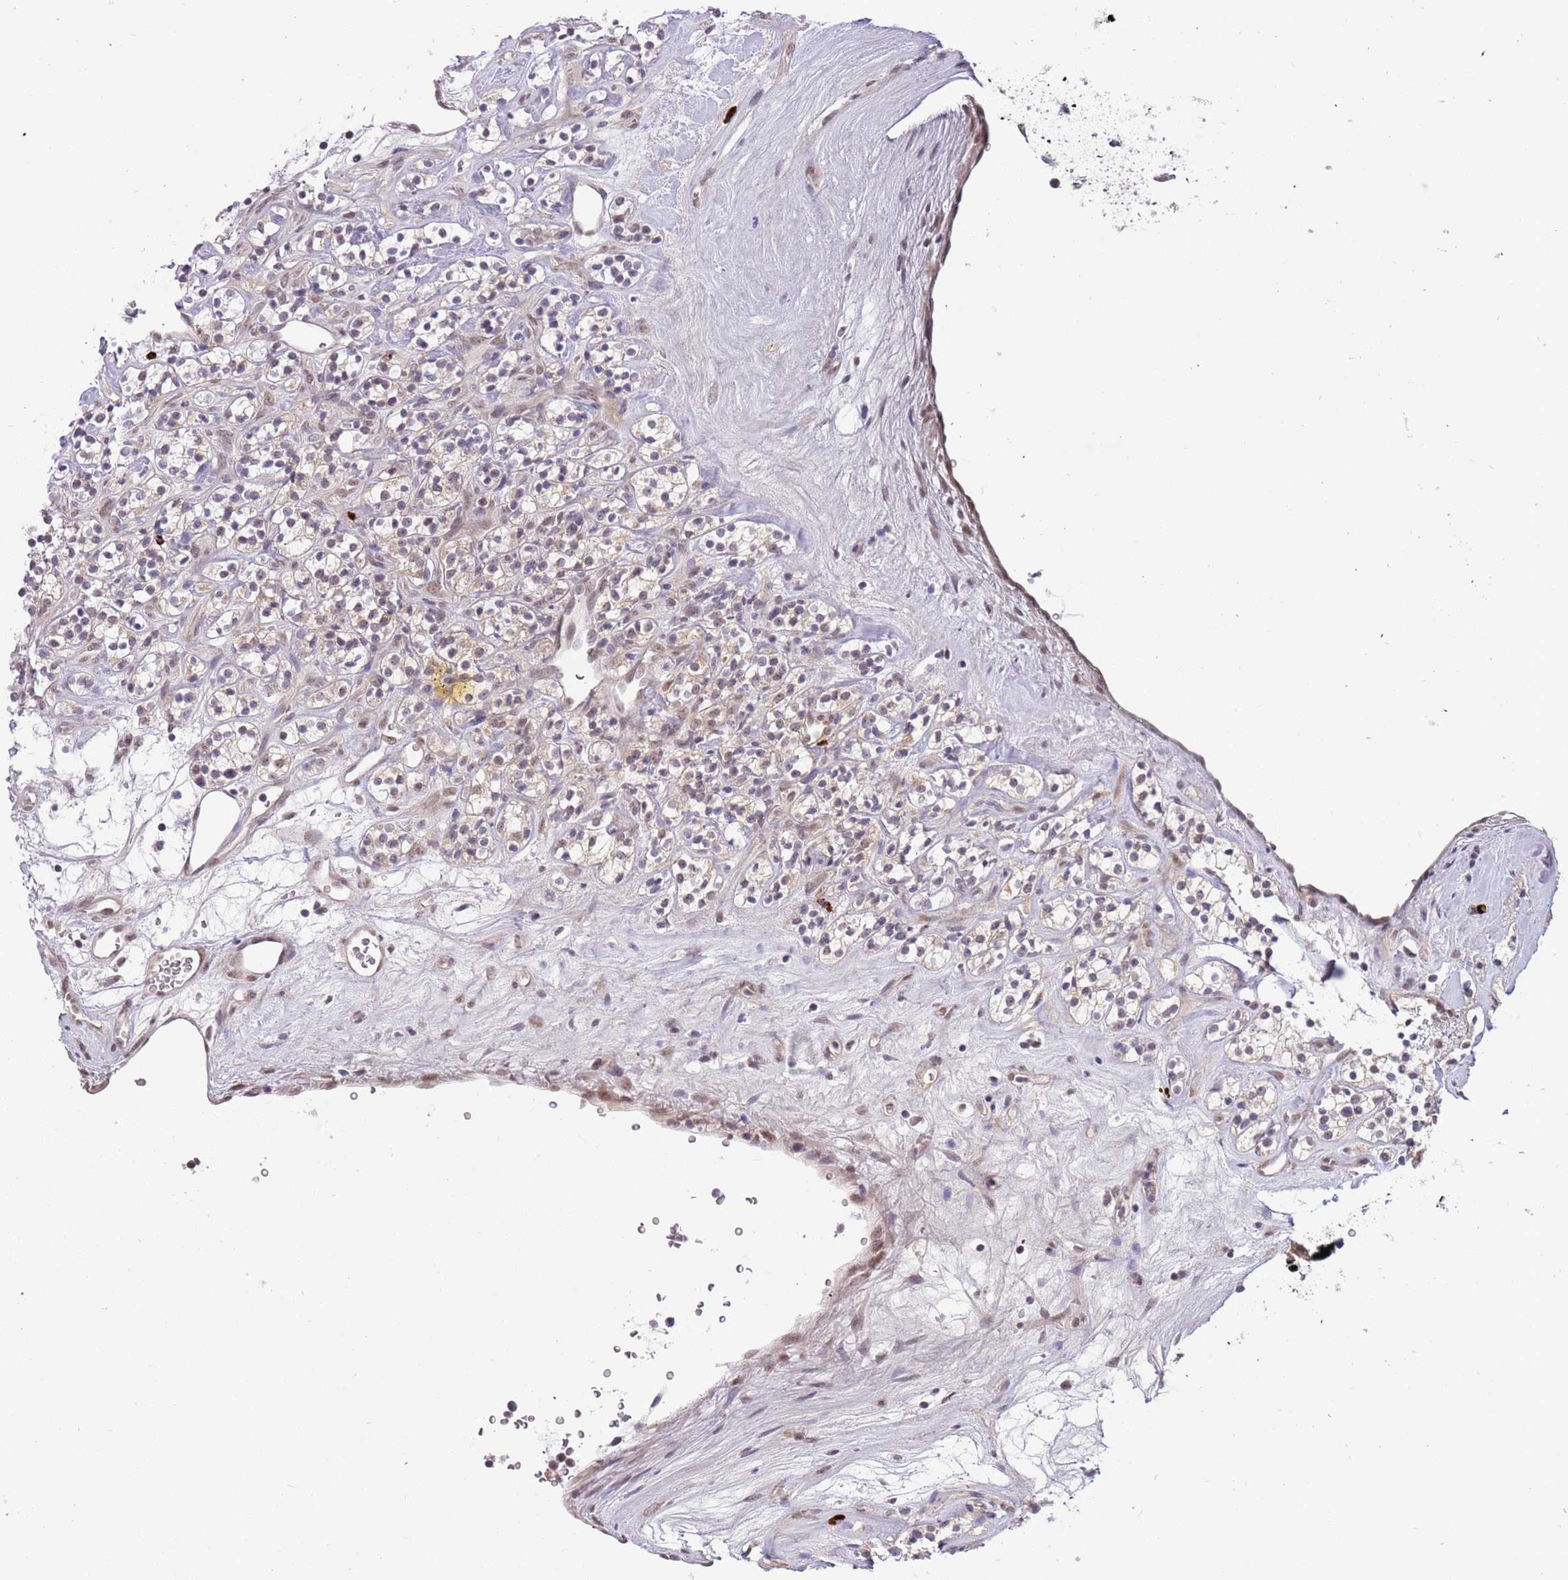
{"staining": {"intensity": "weak", "quantity": "<25%", "location": "cytoplasmic/membranous,nuclear"}, "tissue": "renal cancer", "cell_type": "Tumor cells", "image_type": "cancer", "snomed": [{"axis": "morphology", "description": "Adenocarcinoma, NOS"}, {"axis": "topography", "description": "Kidney"}], "caption": "A micrograph of human renal cancer is negative for staining in tumor cells.", "gene": "FAM120AOS", "patient": {"sex": "male", "age": 77}}